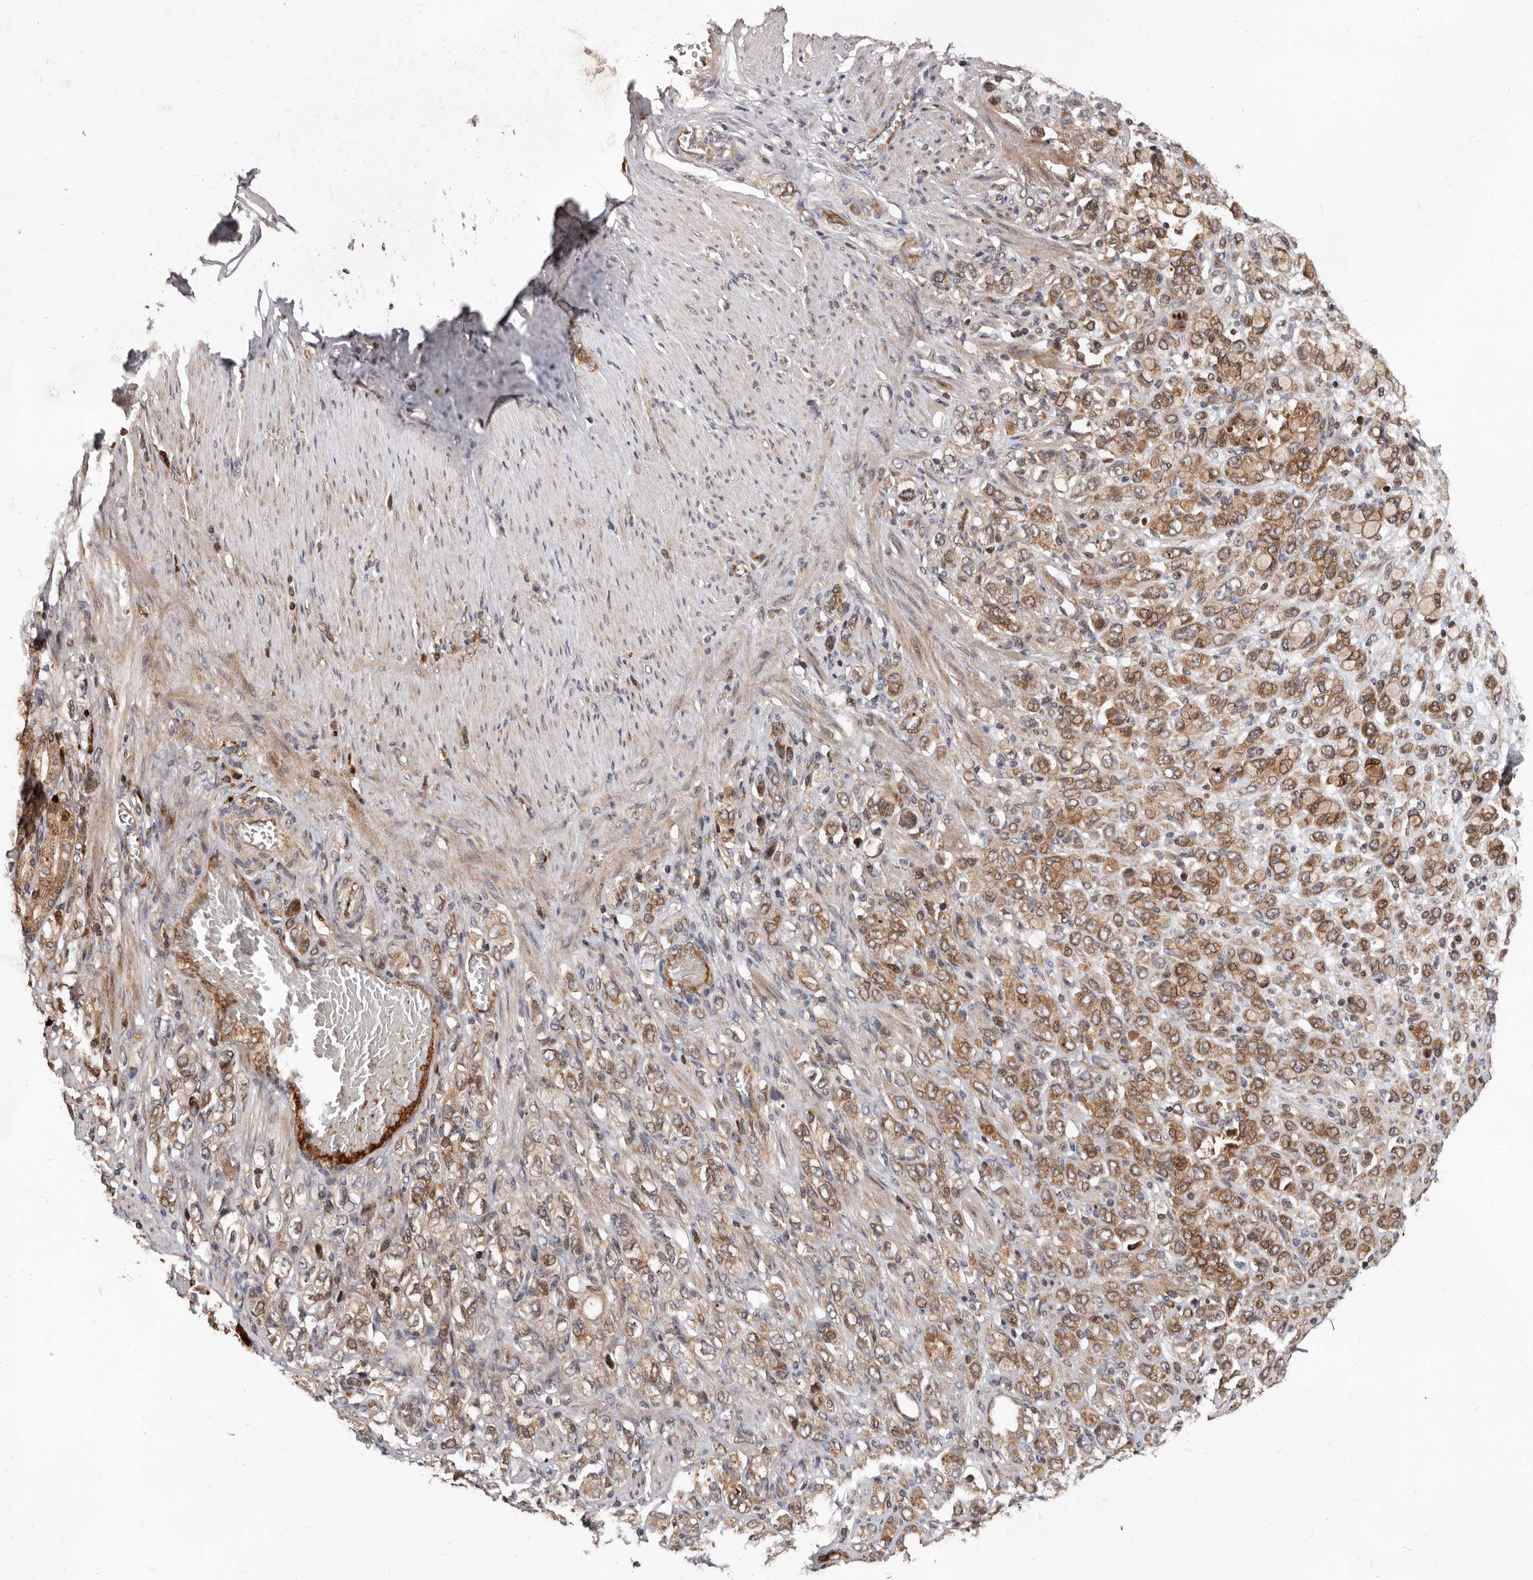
{"staining": {"intensity": "moderate", "quantity": ">75%", "location": "cytoplasmic/membranous"}, "tissue": "stomach cancer", "cell_type": "Tumor cells", "image_type": "cancer", "snomed": [{"axis": "morphology", "description": "Adenocarcinoma, NOS"}, {"axis": "topography", "description": "Stomach"}], "caption": "Protein staining by immunohistochemistry (IHC) demonstrates moderate cytoplasmic/membranous positivity in about >75% of tumor cells in stomach cancer.", "gene": "WEE2", "patient": {"sex": "female", "age": 65}}